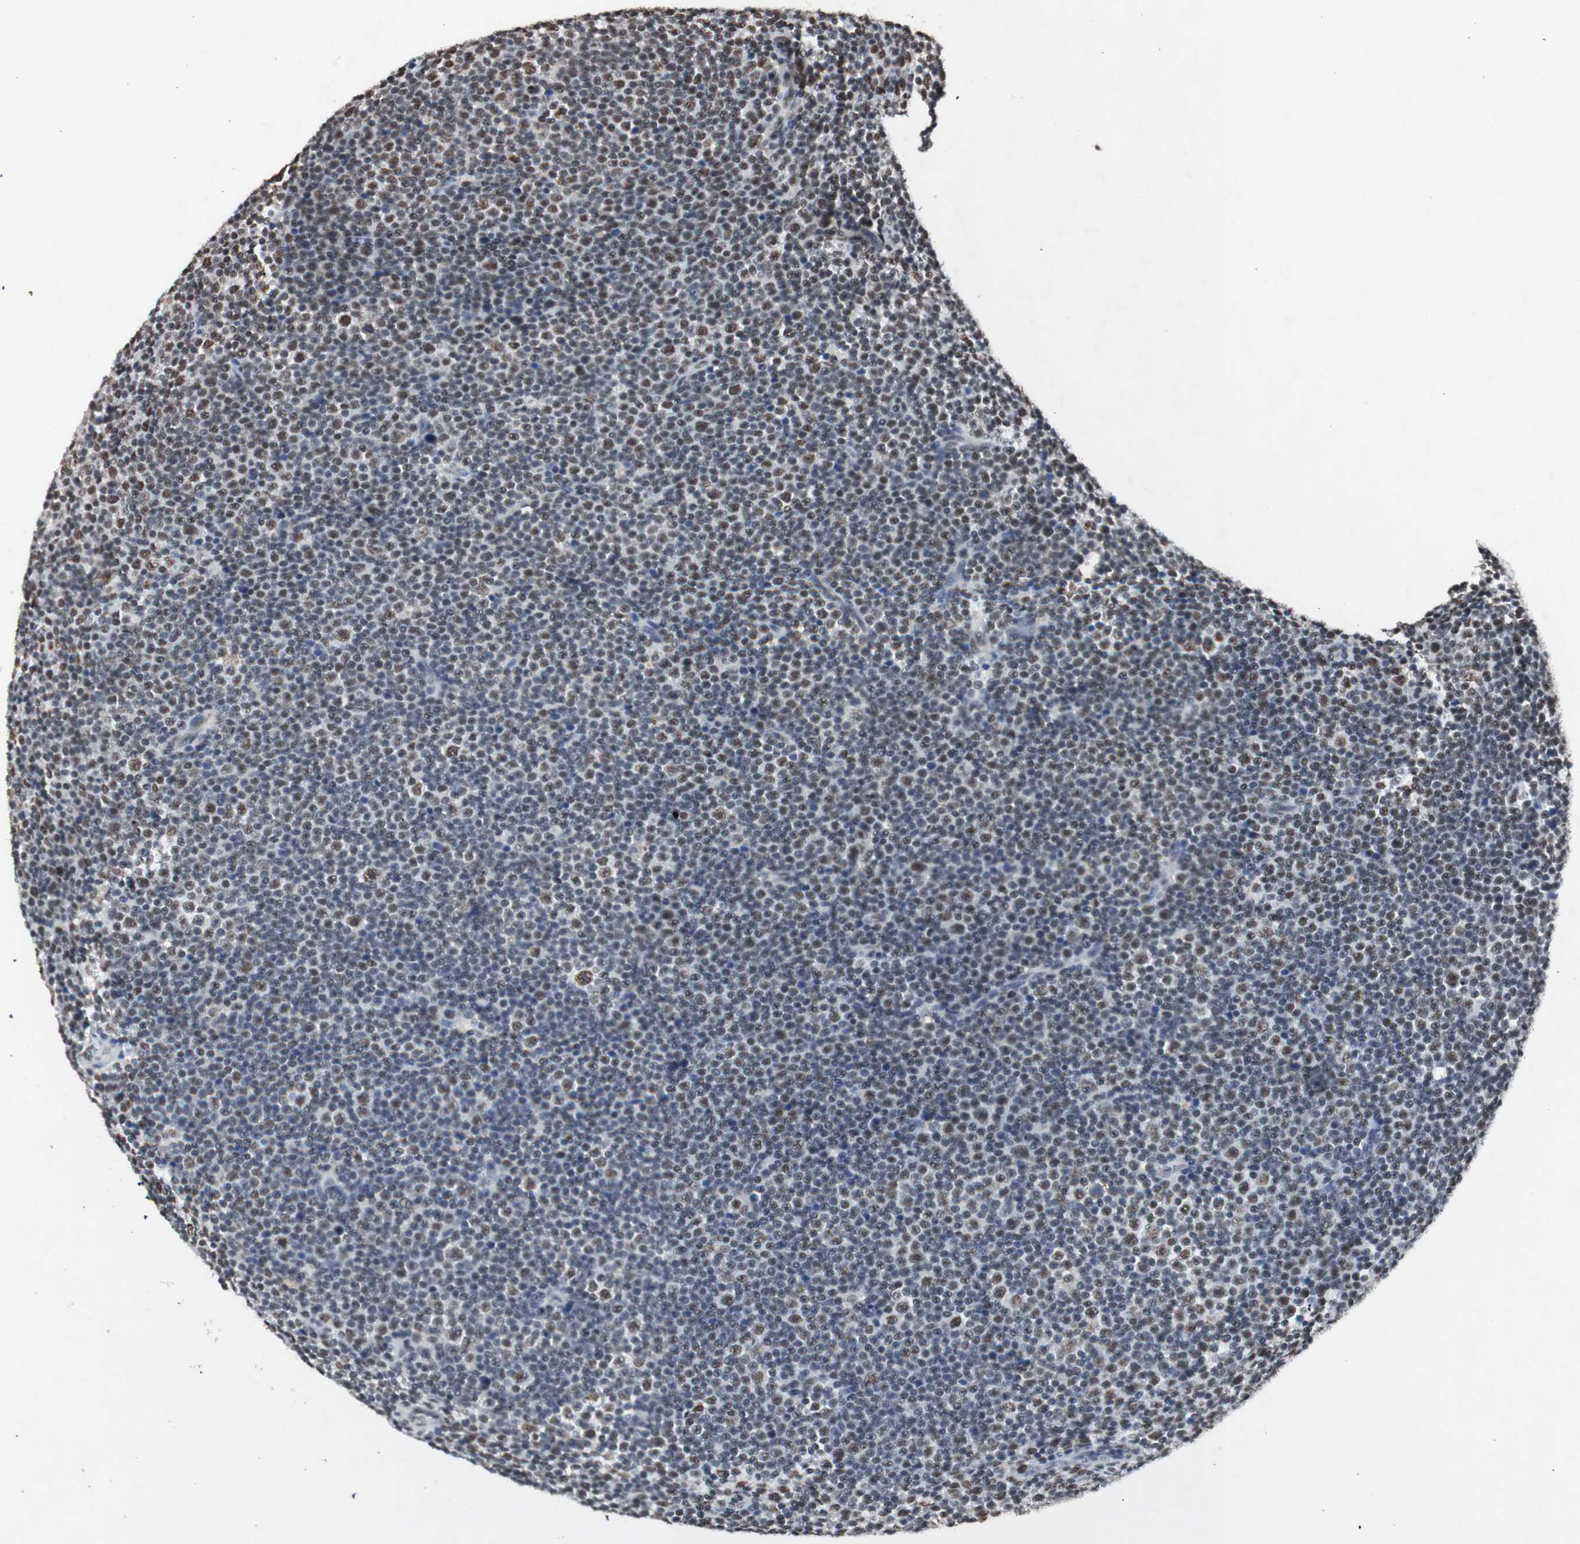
{"staining": {"intensity": "moderate", "quantity": "25%-75%", "location": "nuclear"}, "tissue": "lymphoma", "cell_type": "Tumor cells", "image_type": "cancer", "snomed": [{"axis": "morphology", "description": "Malignant lymphoma, non-Hodgkin's type, Low grade"}, {"axis": "topography", "description": "Lymph node"}], "caption": "Lymphoma was stained to show a protein in brown. There is medium levels of moderate nuclear expression in about 25%-75% of tumor cells.", "gene": "SNRPB", "patient": {"sex": "female", "age": 67}}